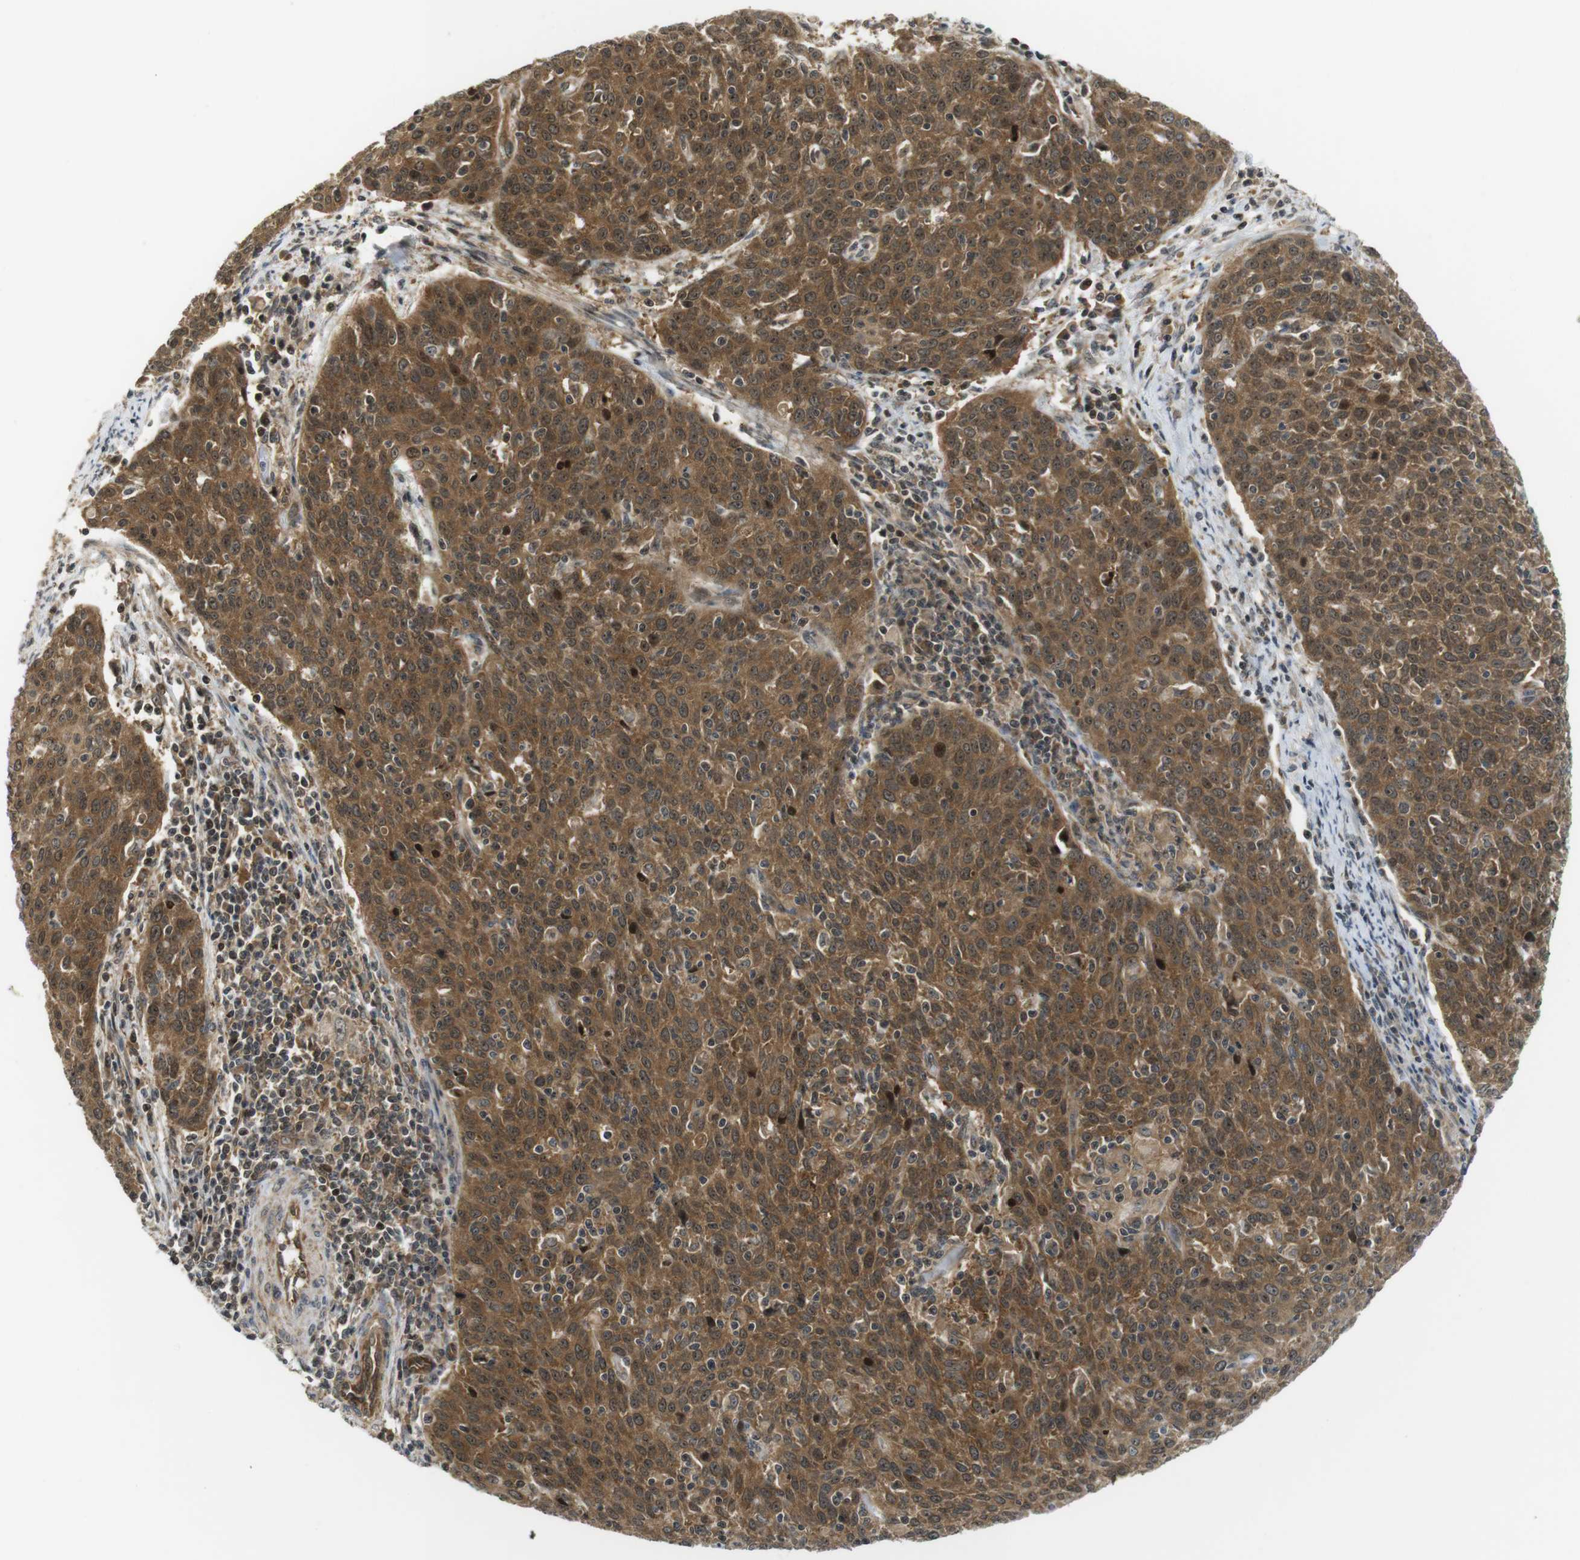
{"staining": {"intensity": "moderate", "quantity": ">75%", "location": "cytoplasmic/membranous,nuclear"}, "tissue": "cervical cancer", "cell_type": "Tumor cells", "image_type": "cancer", "snomed": [{"axis": "morphology", "description": "Squamous cell carcinoma, NOS"}, {"axis": "topography", "description": "Cervix"}], "caption": "Cervical cancer stained for a protein exhibits moderate cytoplasmic/membranous and nuclear positivity in tumor cells.", "gene": "CC2D1A", "patient": {"sex": "female", "age": 38}}